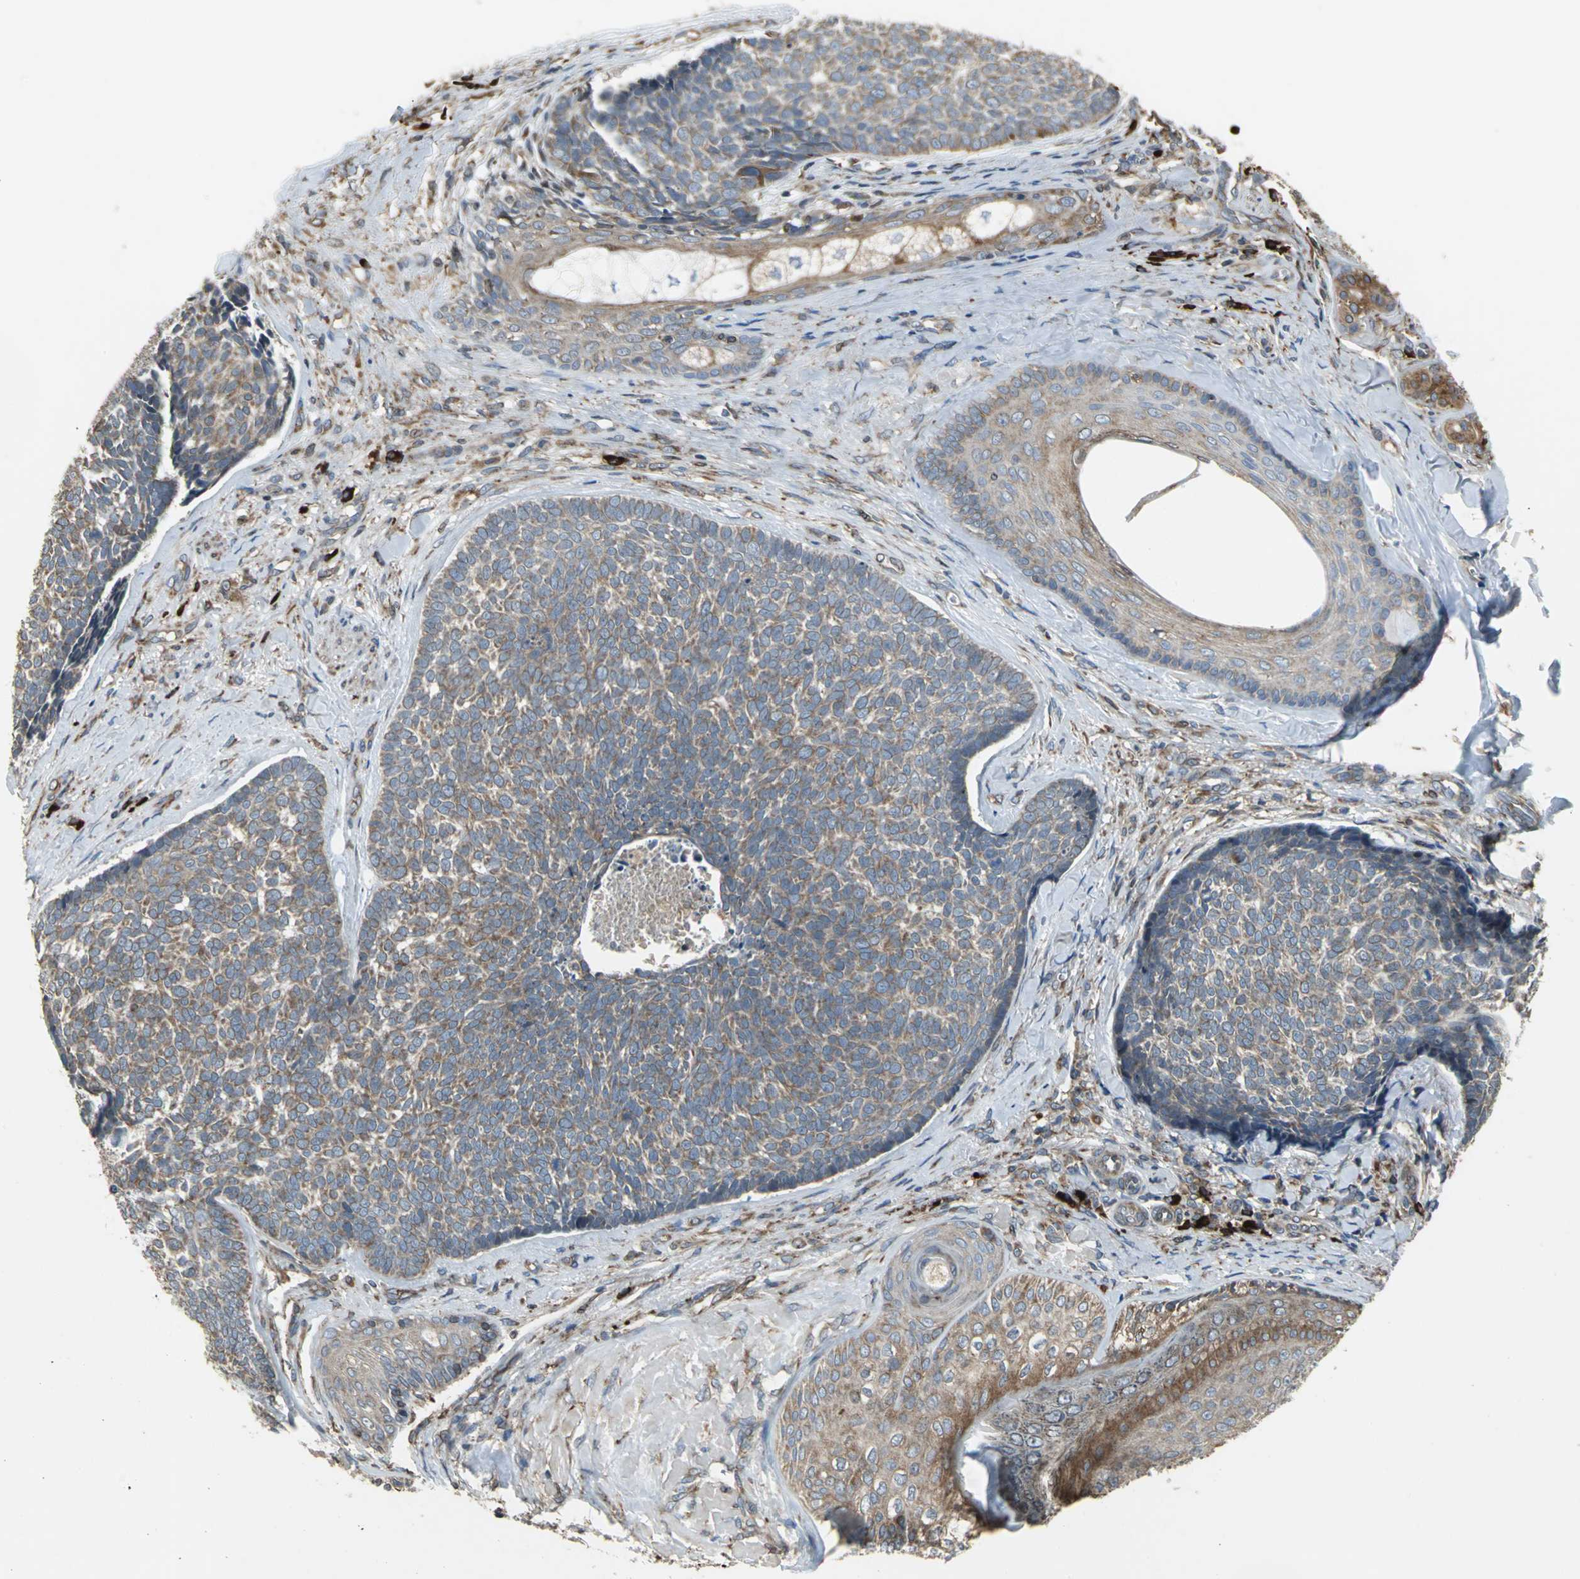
{"staining": {"intensity": "weak", "quantity": "25%-75%", "location": "cytoplasmic/membranous"}, "tissue": "skin cancer", "cell_type": "Tumor cells", "image_type": "cancer", "snomed": [{"axis": "morphology", "description": "Basal cell carcinoma"}, {"axis": "topography", "description": "Skin"}], "caption": "Protein expression analysis of basal cell carcinoma (skin) demonstrates weak cytoplasmic/membranous positivity in approximately 25%-75% of tumor cells.", "gene": "SYVN1", "patient": {"sex": "male", "age": 84}}